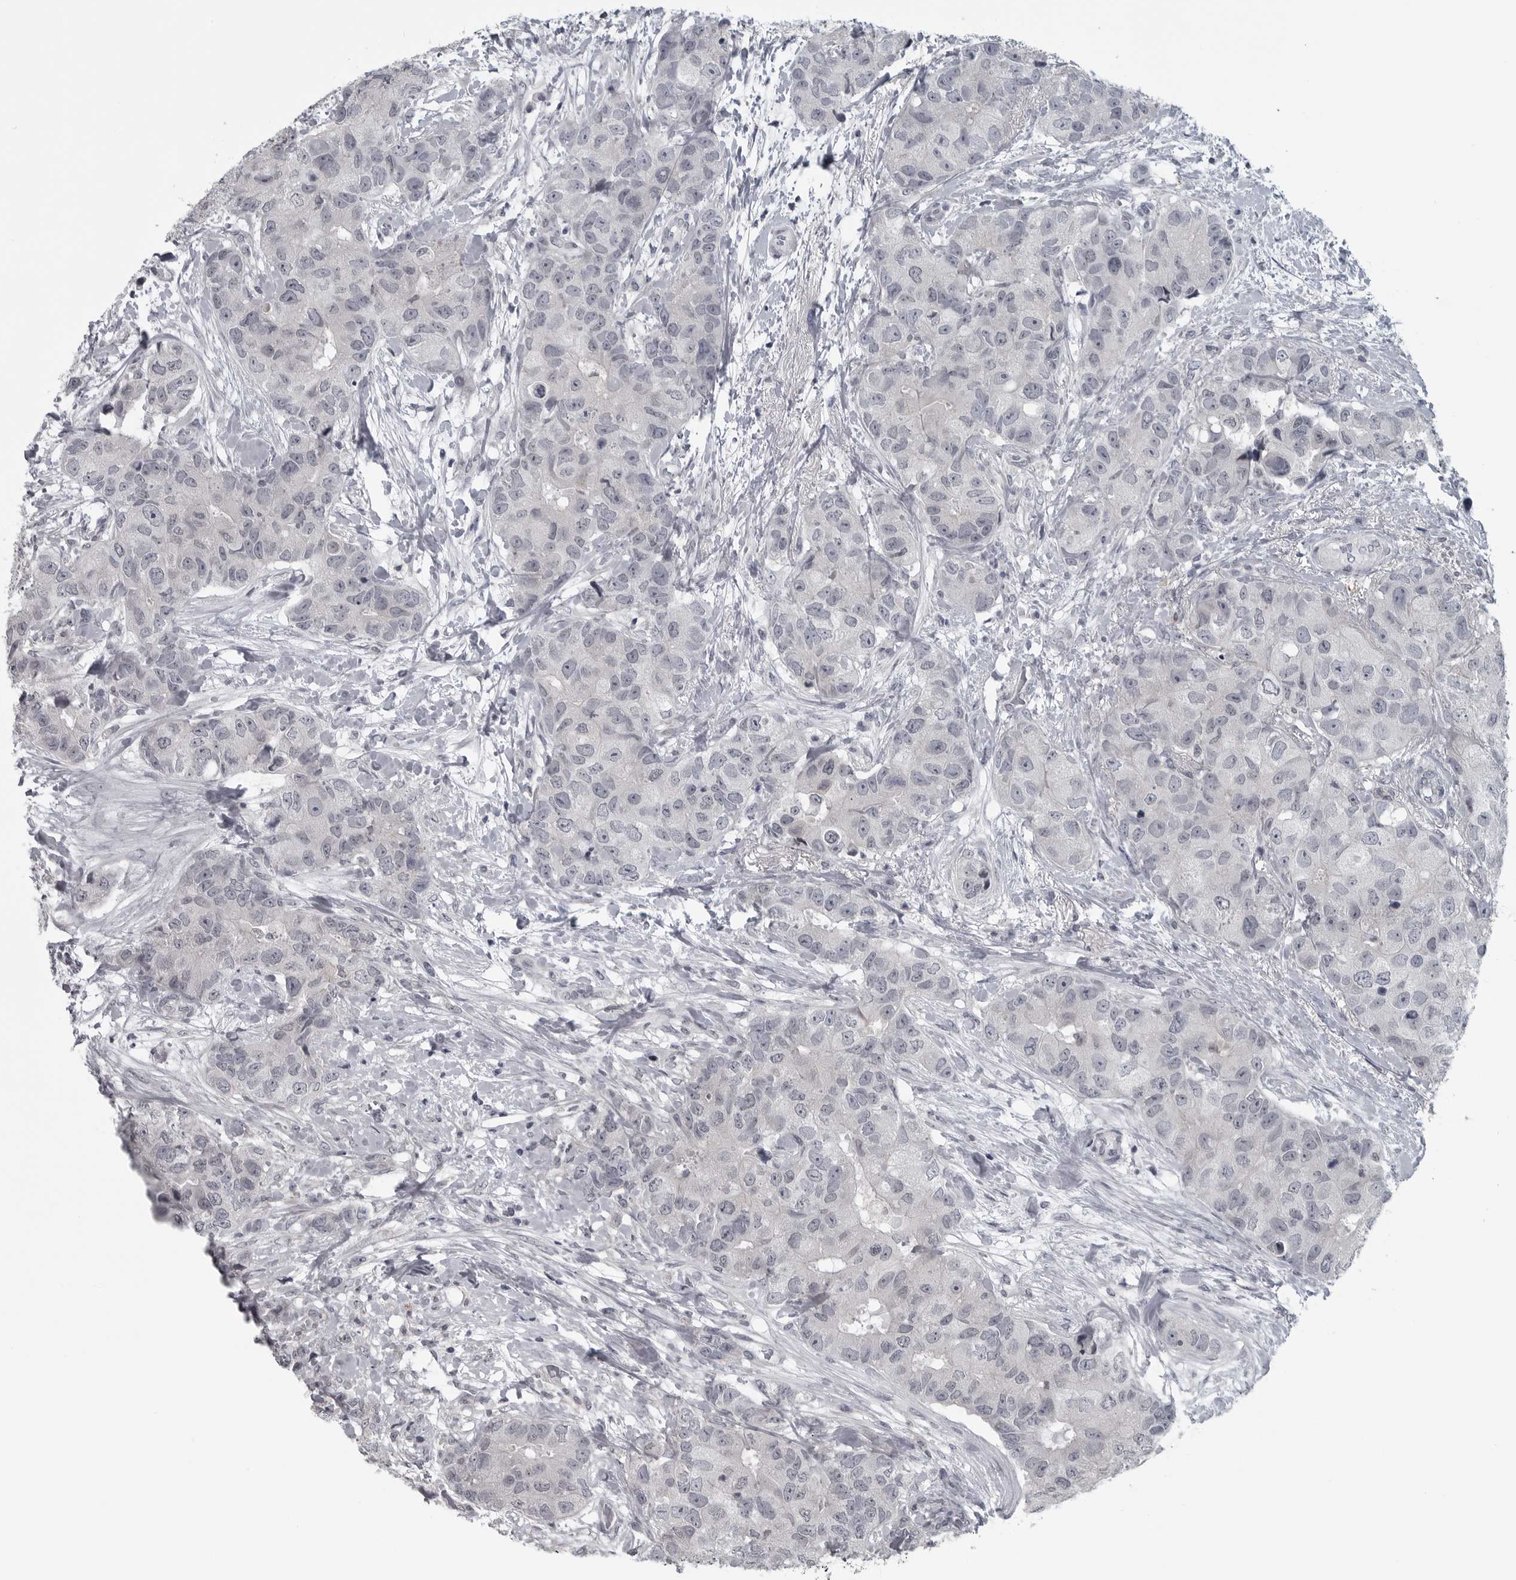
{"staining": {"intensity": "negative", "quantity": "none", "location": "none"}, "tissue": "breast cancer", "cell_type": "Tumor cells", "image_type": "cancer", "snomed": [{"axis": "morphology", "description": "Duct carcinoma"}, {"axis": "topography", "description": "Breast"}], "caption": "High power microscopy photomicrograph of an immunohistochemistry histopathology image of breast intraductal carcinoma, revealing no significant staining in tumor cells.", "gene": "LYSMD1", "patient": {"sex": "female", "age": 62}}